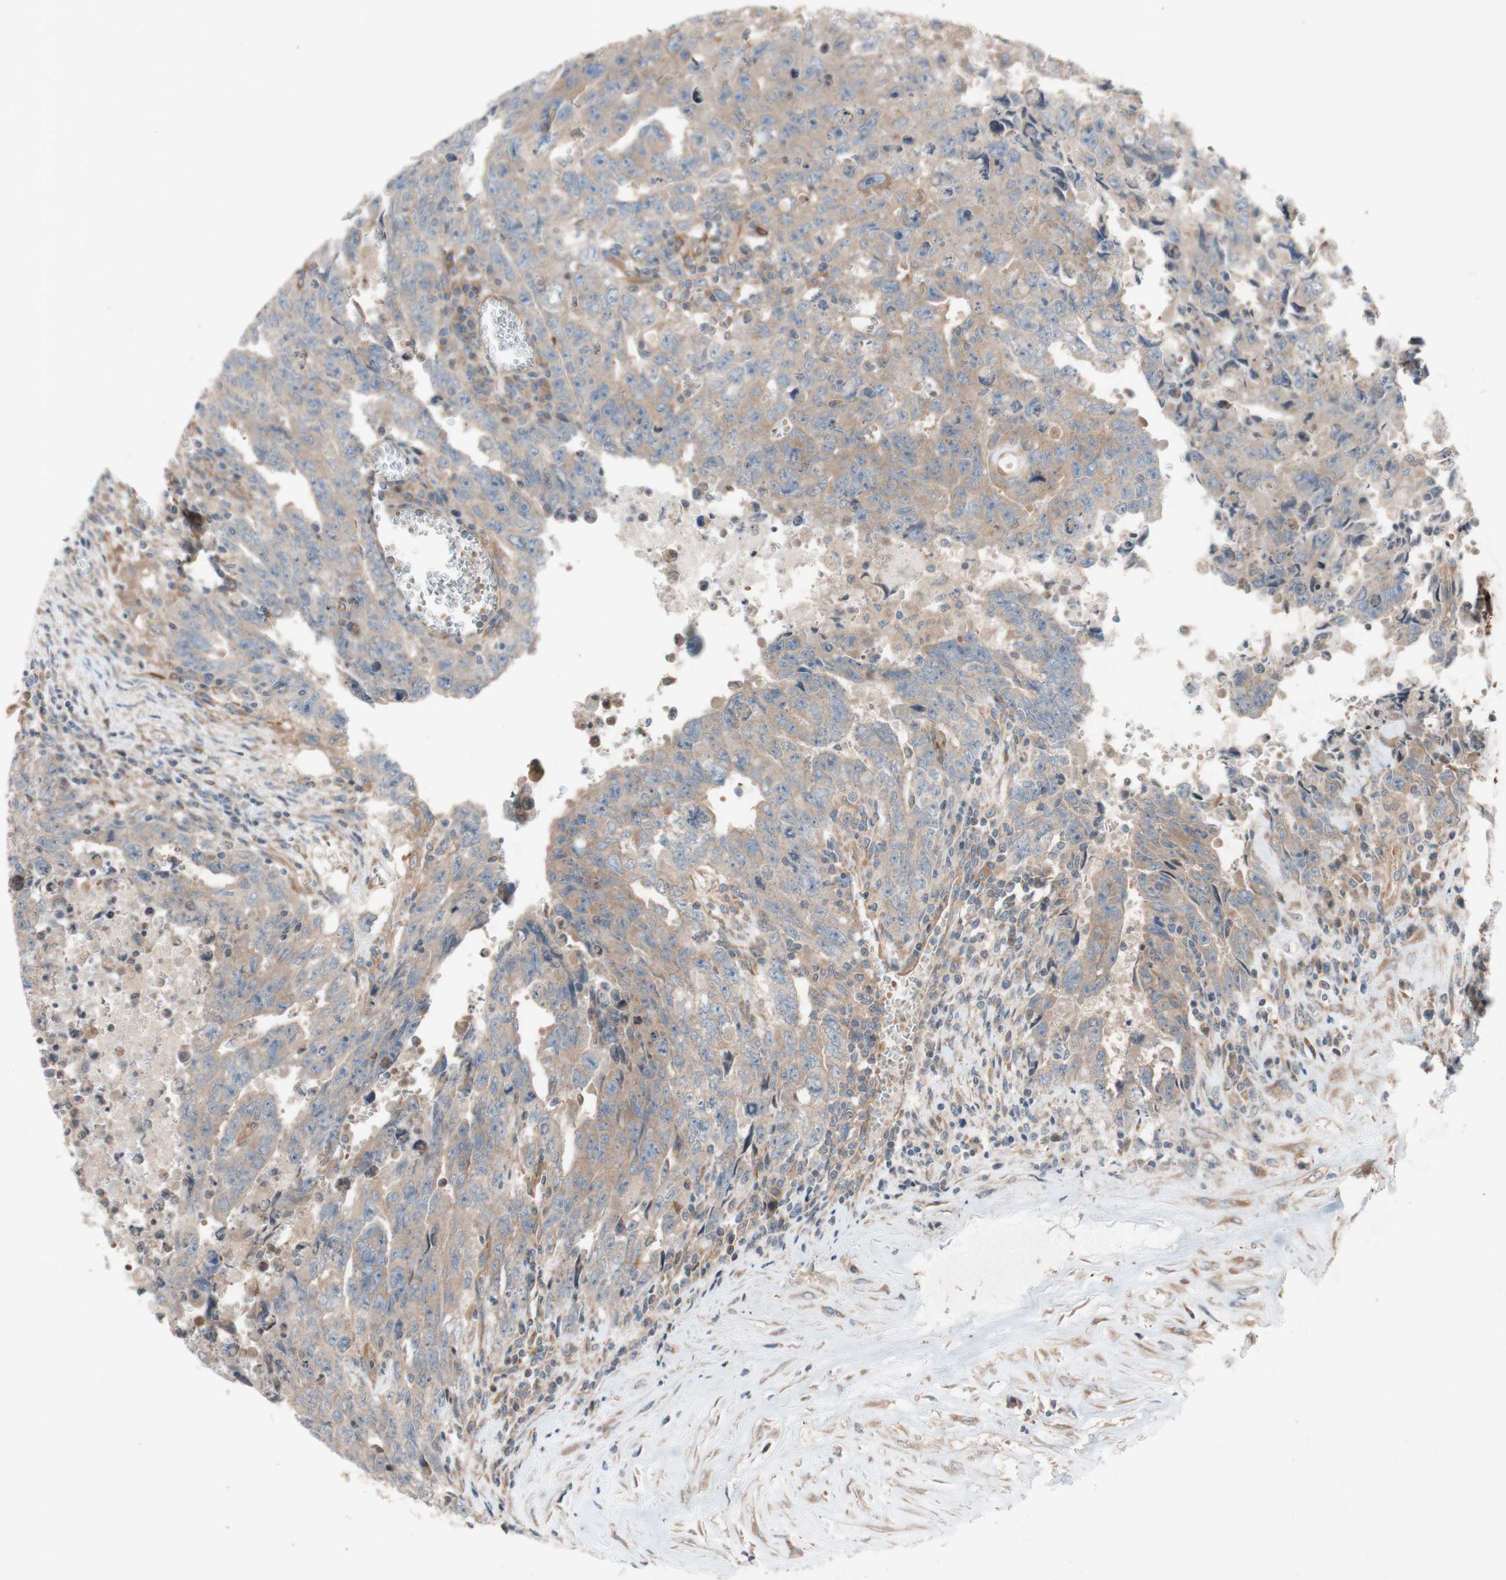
{"staining": {"intensity": "weak", "quantity": ">75%", "location": "cytoplasmic/membranous"}, "tissue": "testis cancer", "cell_type": "Tumor cells", "image_type": "cancer", "snomed": [{"axis": "morphology", "description": "Carcinoma, Embryonal, NOS"}, {"axis": "topography", "description": "Testis"}], "caption": "Brown immunohistochemical staining in human embryonal carcinoma (testis) displays weak cytoplasmic/membranous expression in approximately >75% of tumor cells.", "gene": "TST", "patient": {"sex": "male", "age": 28}}